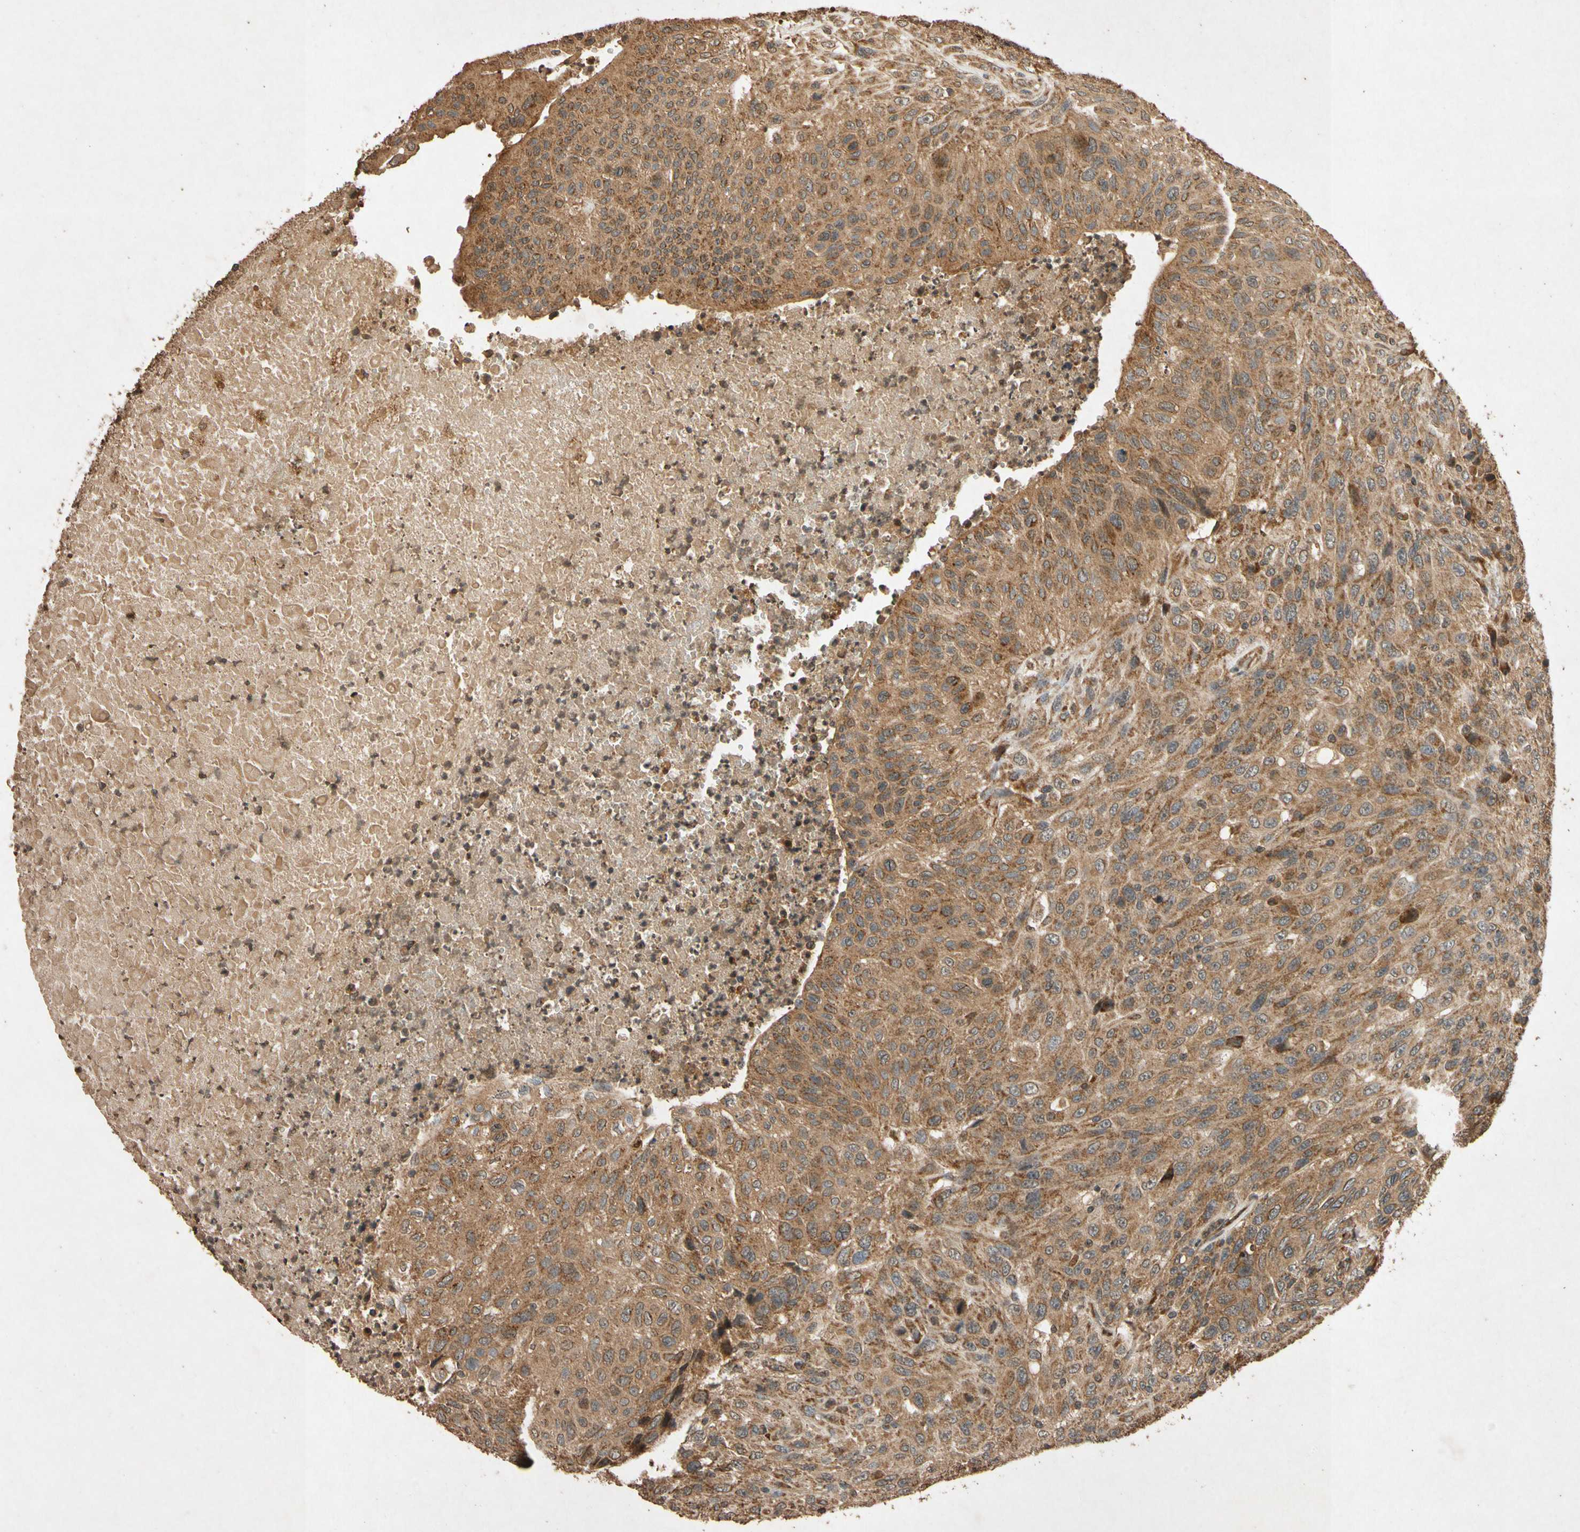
{"staining": {"intensity": "moderate", "quantity": ">75%", "location": "cytoplasmic/membranous"}, "tissue": "urothelial cancer", "cell_type": "Tumor cells", "image_type": "cancer", "snomed": [{"axis": "morphology", "description": "Urothelial carcinoma, High grade"}, {"axis": "topography", "description": "Urinary bladder"}], "caption": "This image exhibits IHC staining of human urothelial cancer, with medium moderate cytoplasmic/membranous staining in about >75% of tumor cells.", "gene": "TXN2", "patient": {"sex": "male", "age": 66}}